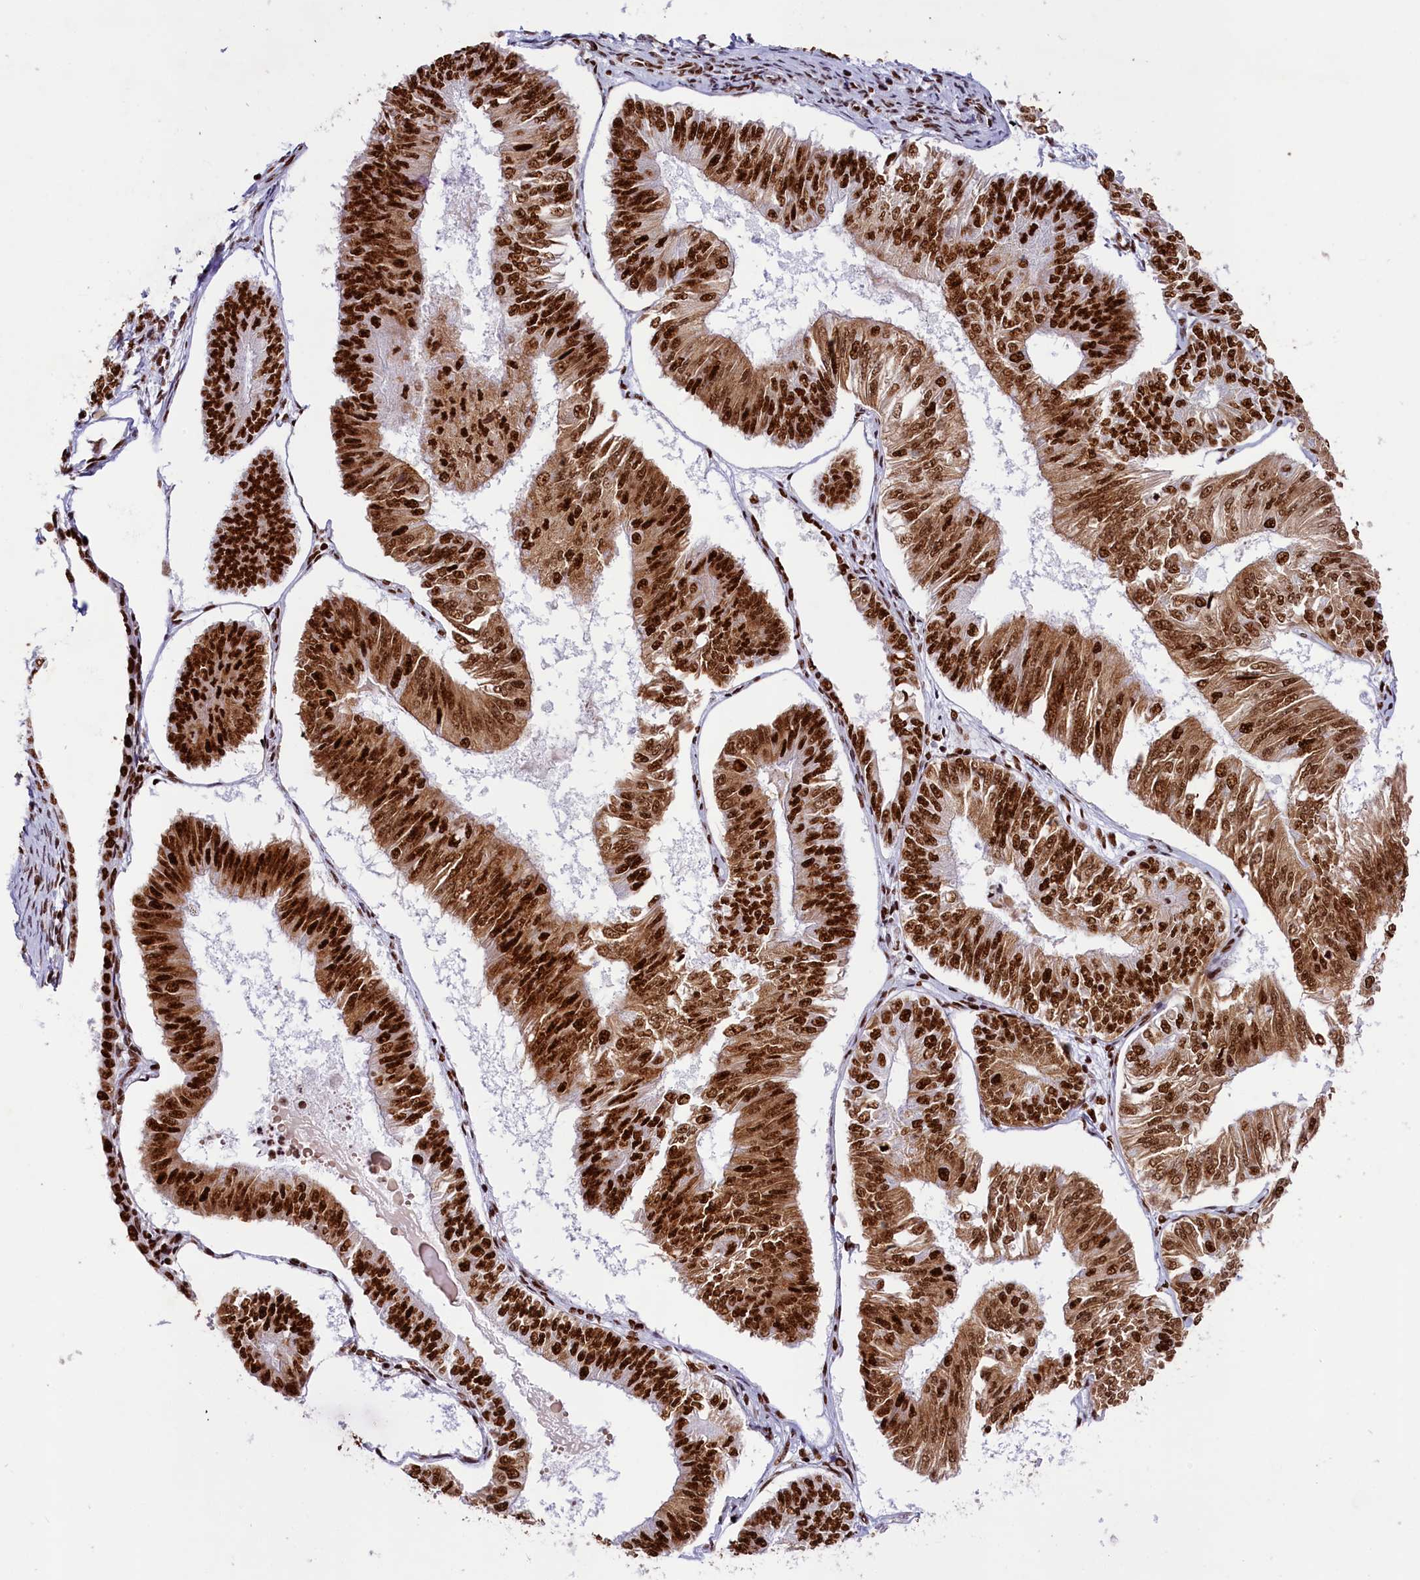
{"staining": {"intensity": "strong", "quantity": ">75%", "location": "cytoplasmic/membranous,nuclear"}, "tissue": "endometrial cancer", "cell_type": "Tumor cells", "image_type": "cancer", "snomed": [{"axis": "morphology", "description": "Adenocarcinoma, NOS"}, {"axis": "topography", "description": "Endometrium"}], "caption": "Protein staining exhibits strong cytoplasmic/membranous and nuclear positivity in approximately >75% of tumor cells in endometrial adenocarcinoma.", "gene": "SNRNP70", "patient": {"sex": "female", "age": 58}}